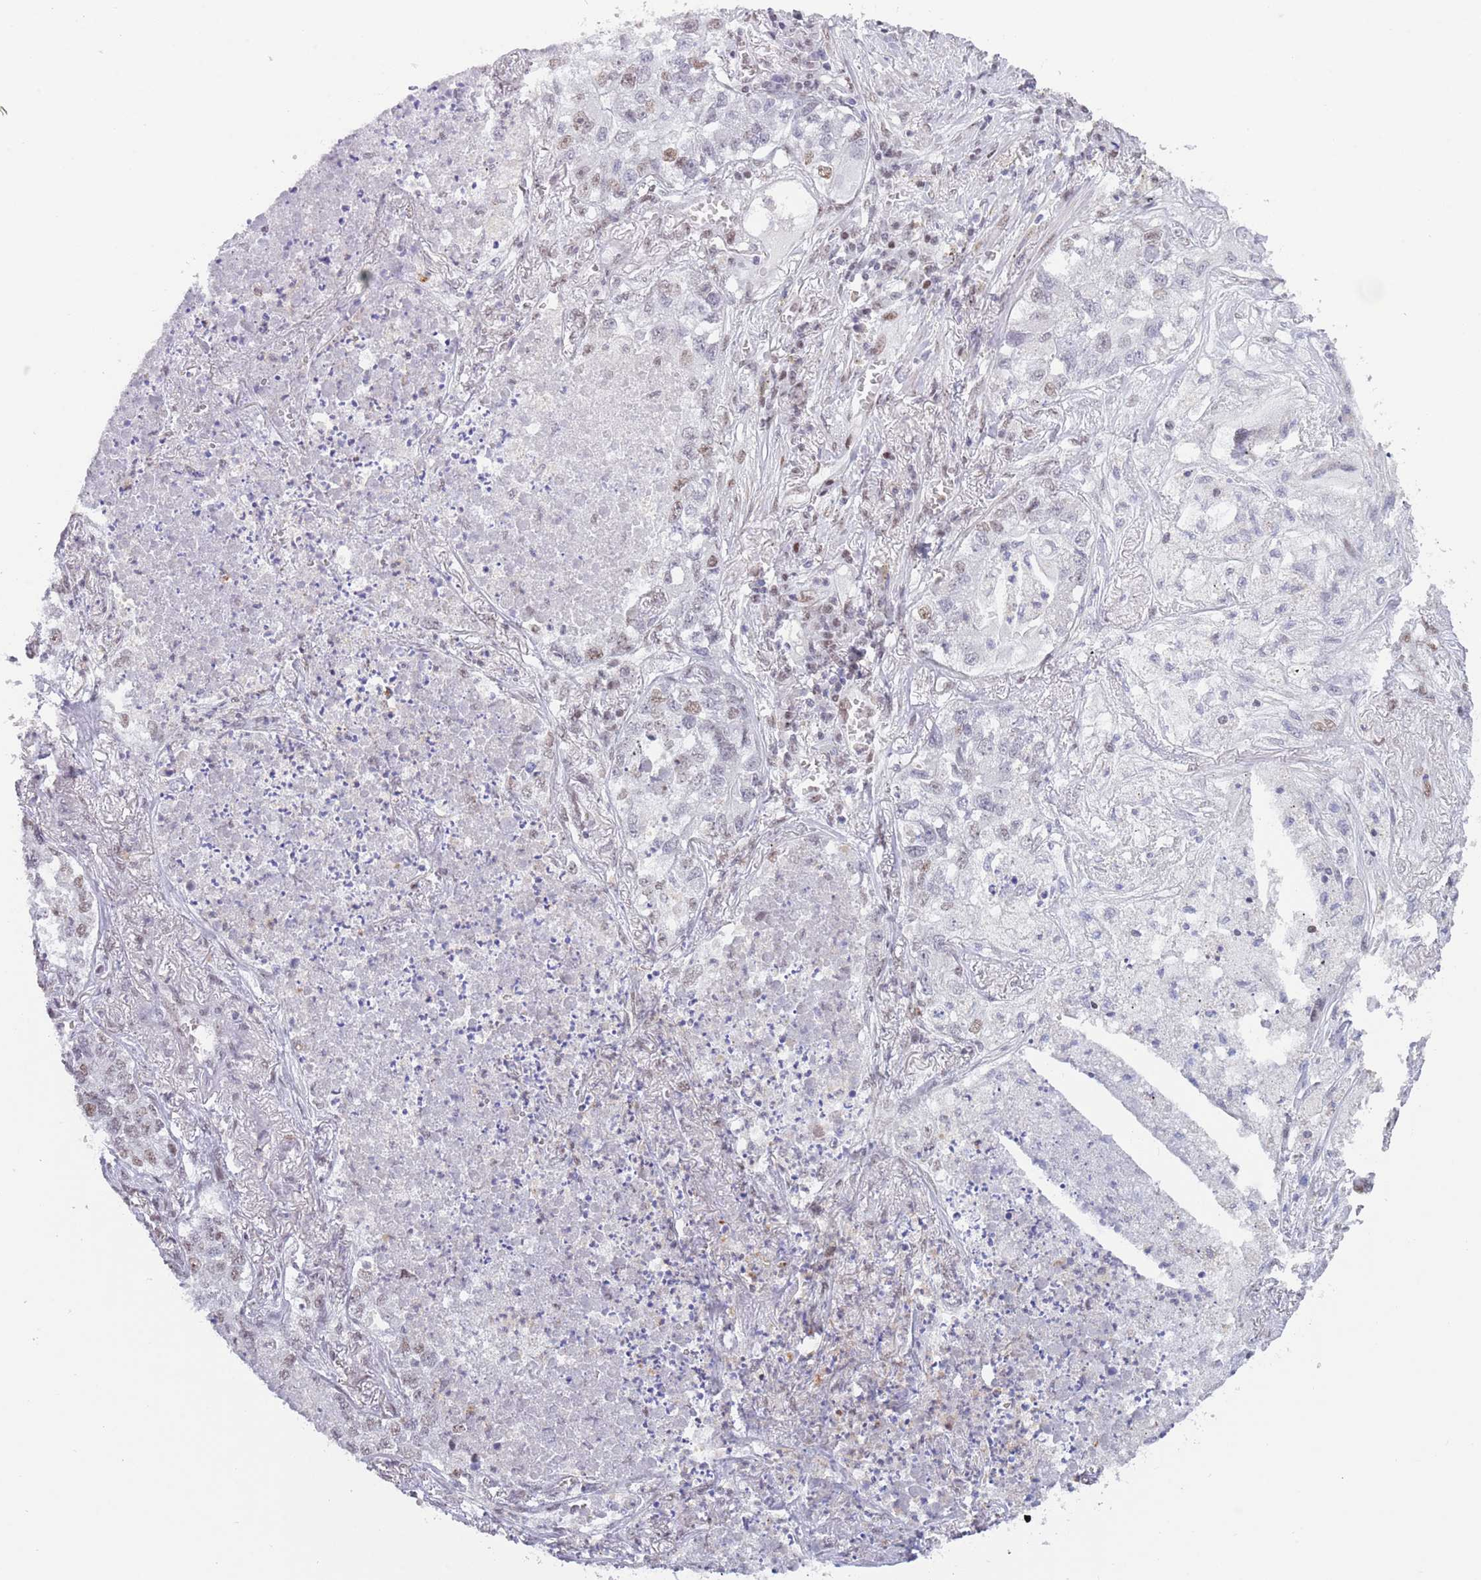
{"staining": {"intensity": "moderate", "quantity": "25%-75%", "location": "nuclear"}, "tissue": "lung cancer", "cell_type": "Tumor cells", "image_type": "cancer", "snomed": [{"axis": "morphology", "description": "Adenocarcinoma, NOS"}, {"axis": "topography", "description": "Lung"}], "caption": "High-power microscopy captured an immunohistochemistry micrograph of lung adenocarcinoma, revealing moderate nuclear staining in approximately 25%-75% of tumor cells.", "gene": "ZNF382", "patient": {"sex": "male", "age": 49}}